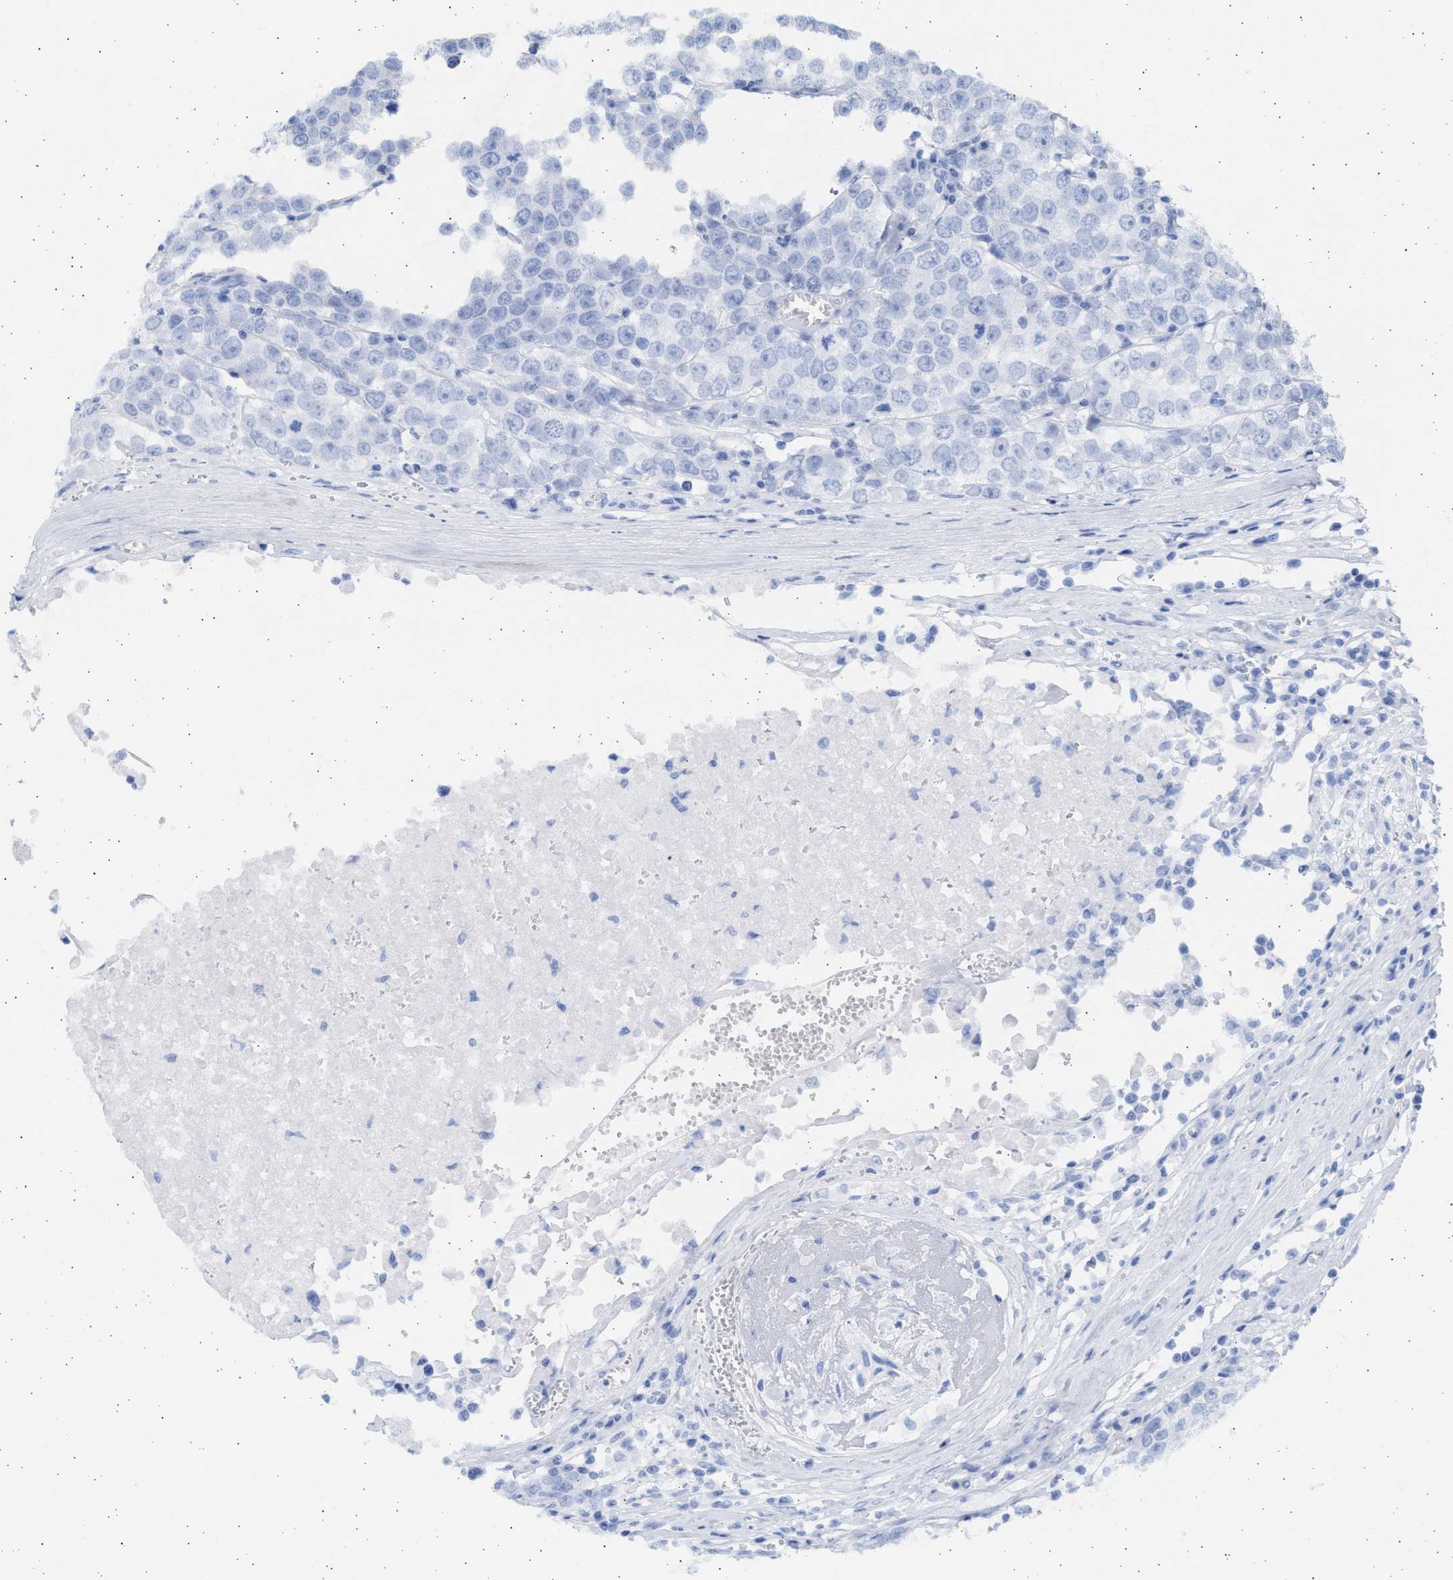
{"staining": {"intensity": "negative", "quantity": "none", "location": "none"}, "tissue": "testis cancer", "cell_type": "Tumor cells", "image_type": "cancer", "snomed": [{"axis": "morphology", "description": "Seminoma, NOS"}, {"axis": "morphology", "description": "Carcinoma, Embryonal, NOS"}, {"axis": "topography", "description": "Testis"}], "caption": "Tumor cells show no significant expression in embryonal carcinoma (testis).", "gene": "ALDOC", "patient": {"sex": "male", "age": 52}}